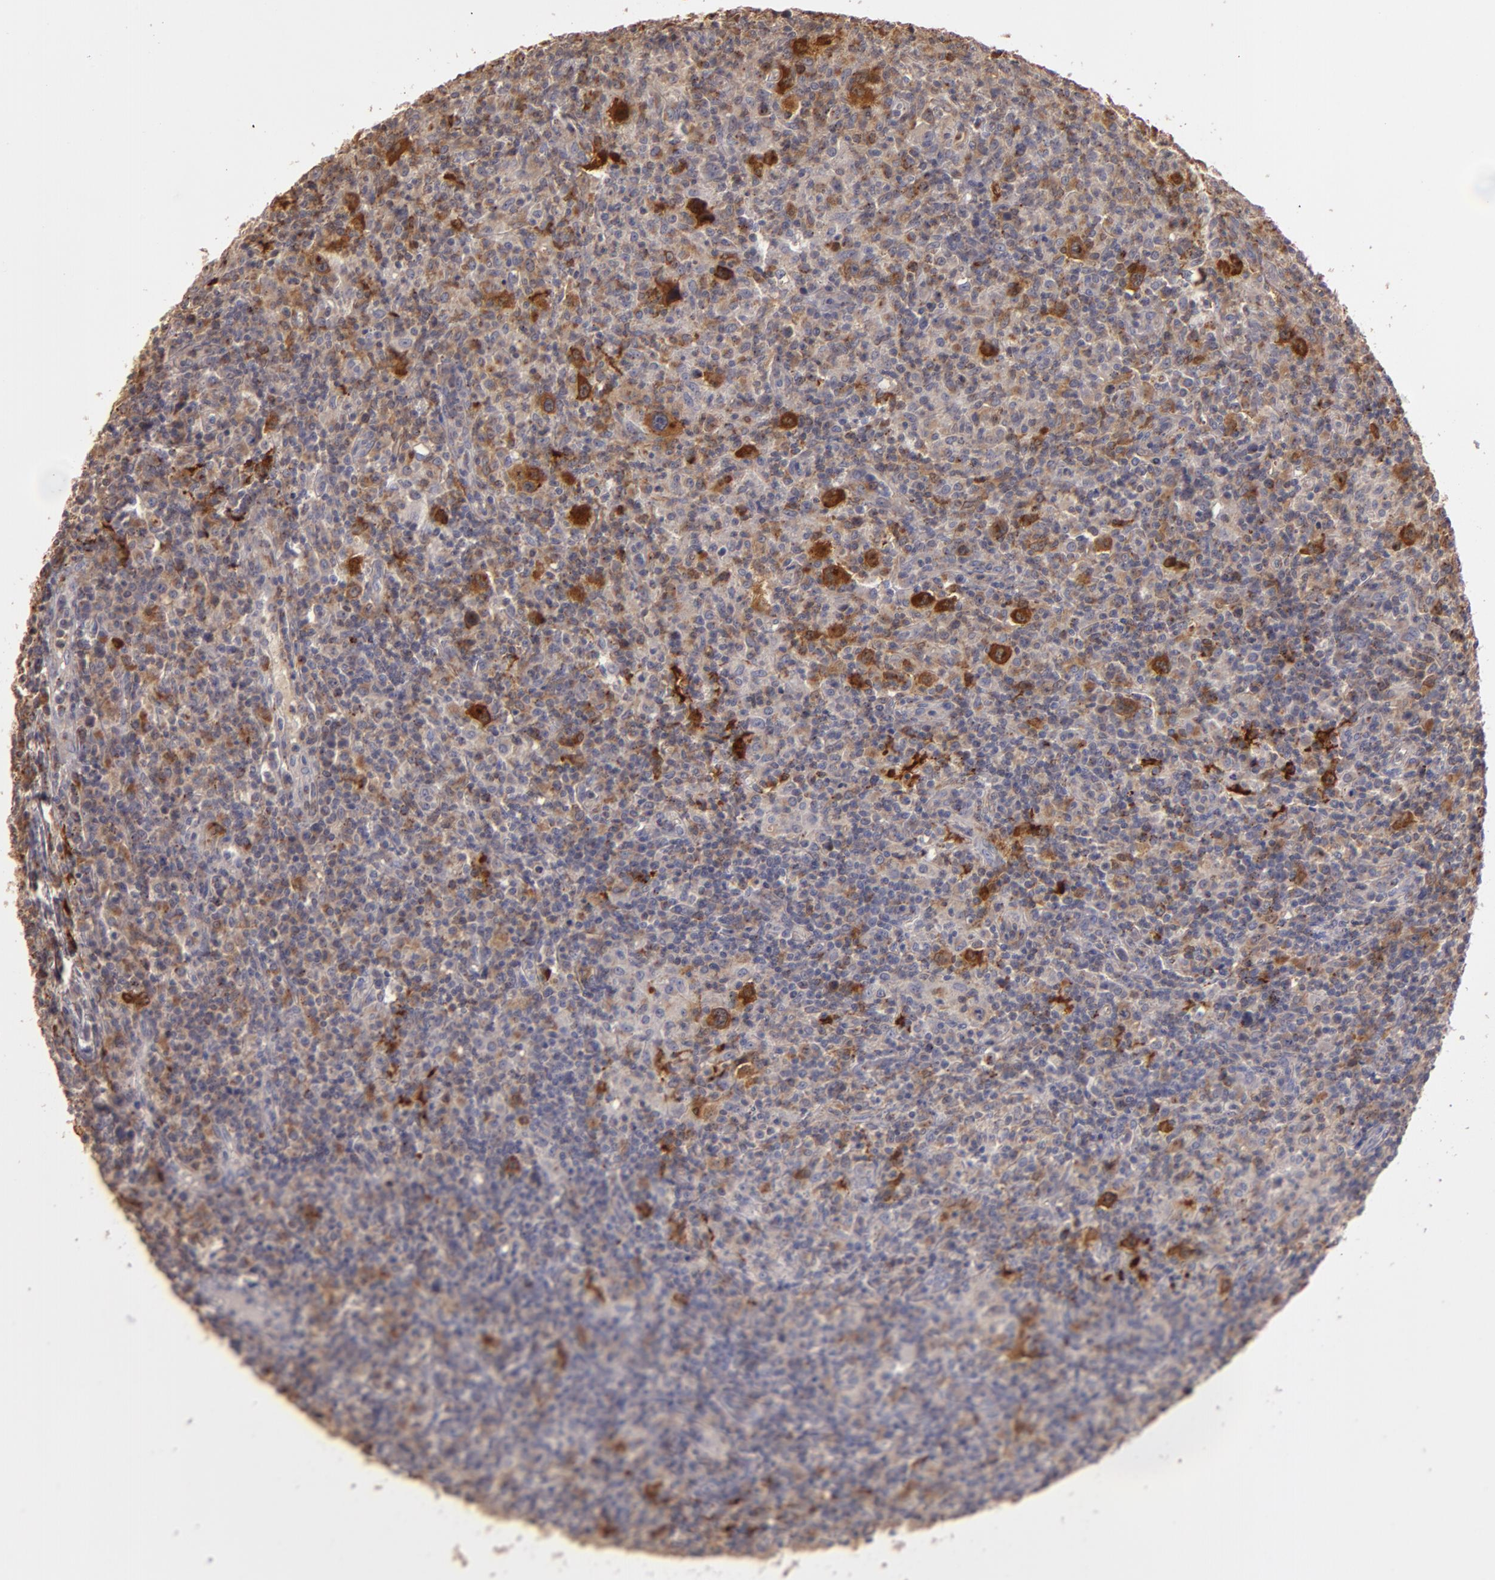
{"staining": {"intensity": "strong", "quantity": "25%-75%", "location": "cytoplasmic/membranous"}, "tissue": "lymphoma", "cell_type": "Tumor cells", "image_type": "cancer", "snomed": [{"axis": "morphology", "description": "Hodgkin's disease, NOS"}, {"axis": "topography", "description": "Lymph node"}], "caption": "DAB immunohistochemical staining of Hodgkin's disease demonstrates strong cytoplasmic/membranous protein expression in about 25%-75% of tumor cells. (IHC, brightfield microscopy, high magnification).", "gene": "TRAF1", "patient": {"sex": "male", "age": 65}}